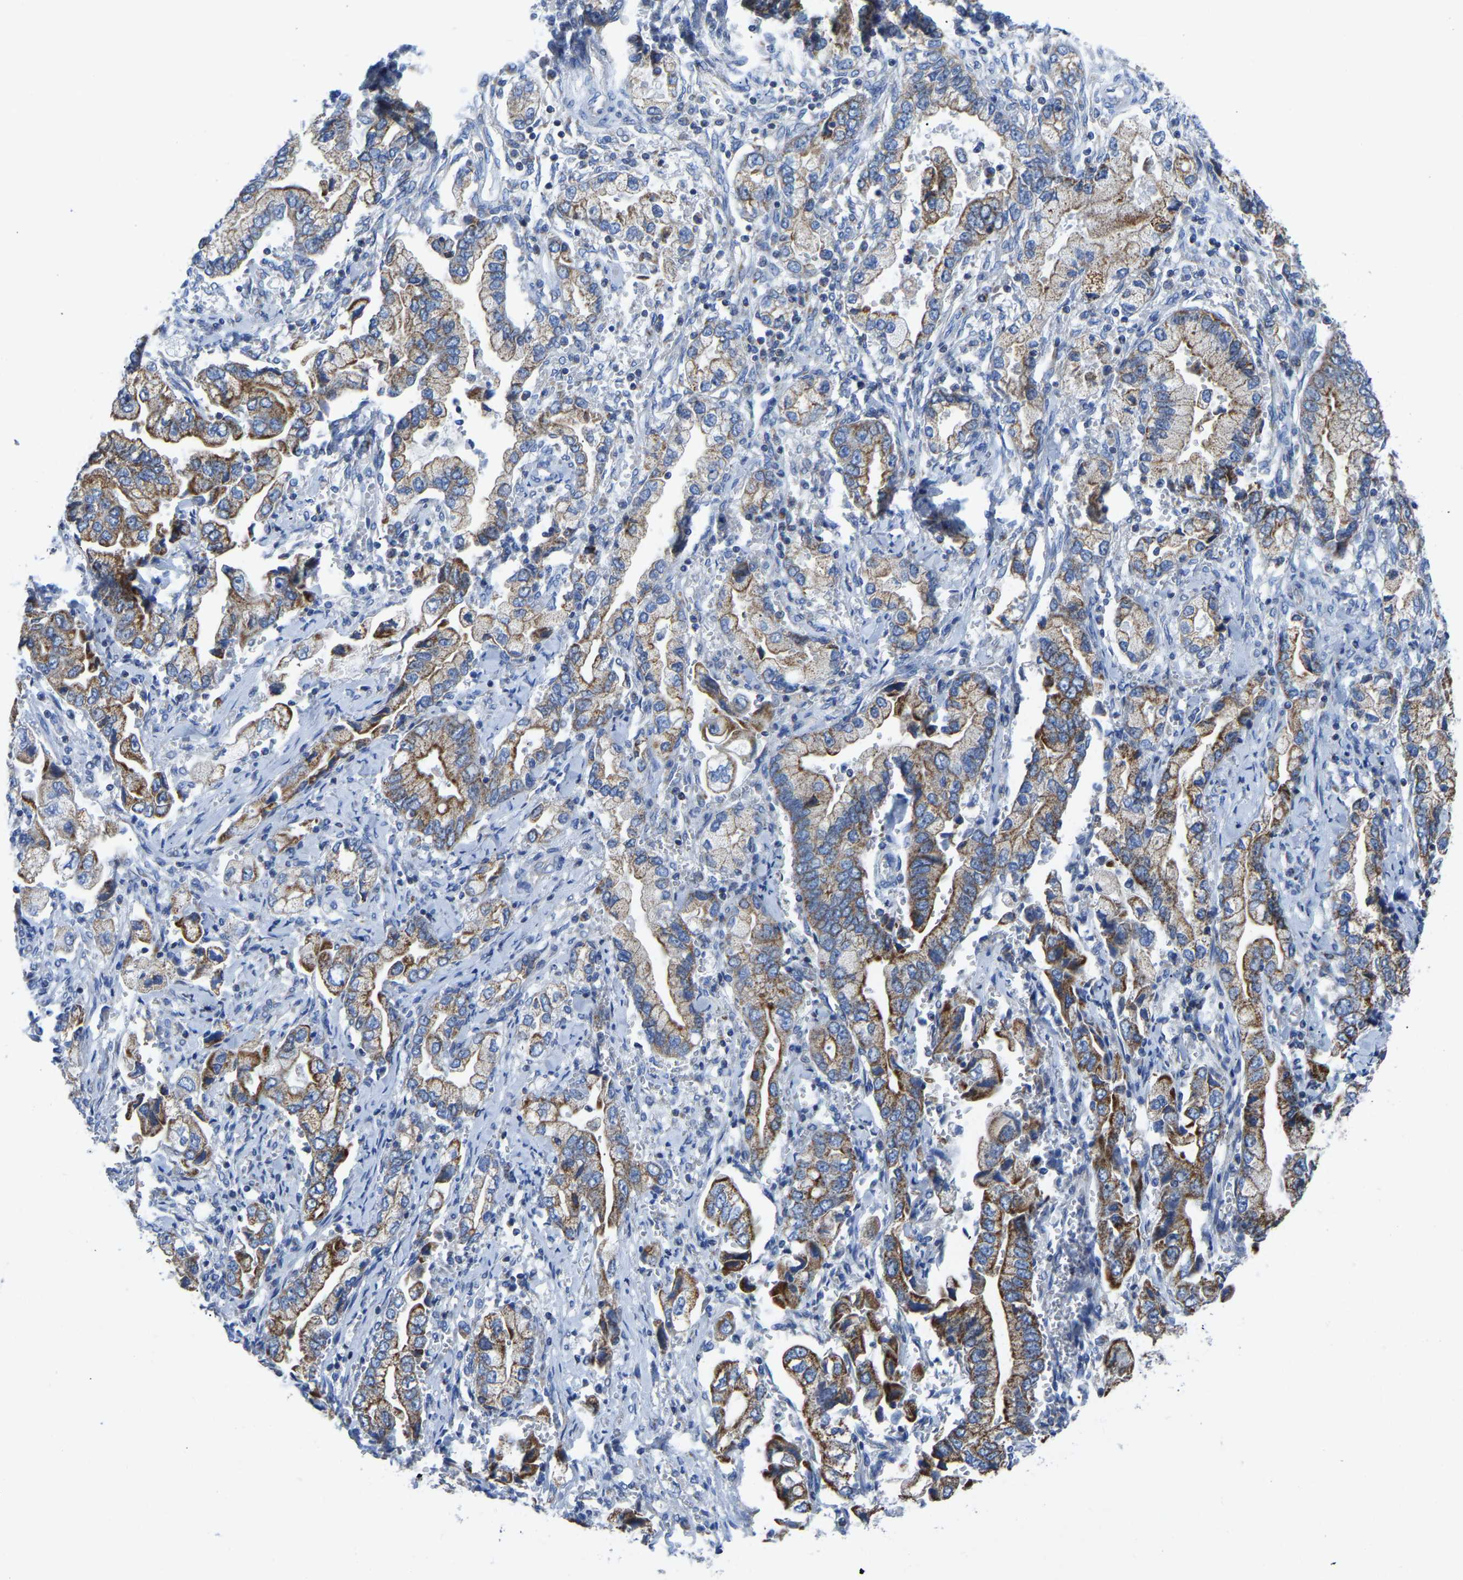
{"staining": {"intensity": "moderate", "quantity": ">75%", "location": "cytoplasmic/membranous"}, "tissue": "stomach cancer", "cell_type": "Tumor cells", "image_type": "cancer", "snomed": [{"axis": "morphology", "description": "Normal tissue, NOS"}, {"axis": "morphology", "description": "Adenocarcinoma, NOS"}, {"axis": "topography", "description": "Stomach"}], "caption": "DAB (3,3'-diaminobenzidine) immunohistochemical staining of human stomach adenocarcinoma demonstrates moderate cytoplasmic/membranous protein positivity in approximately >75% of tumor cells.", "gene": "ETFA", "patient": {"sex": "male", "age": 62}}